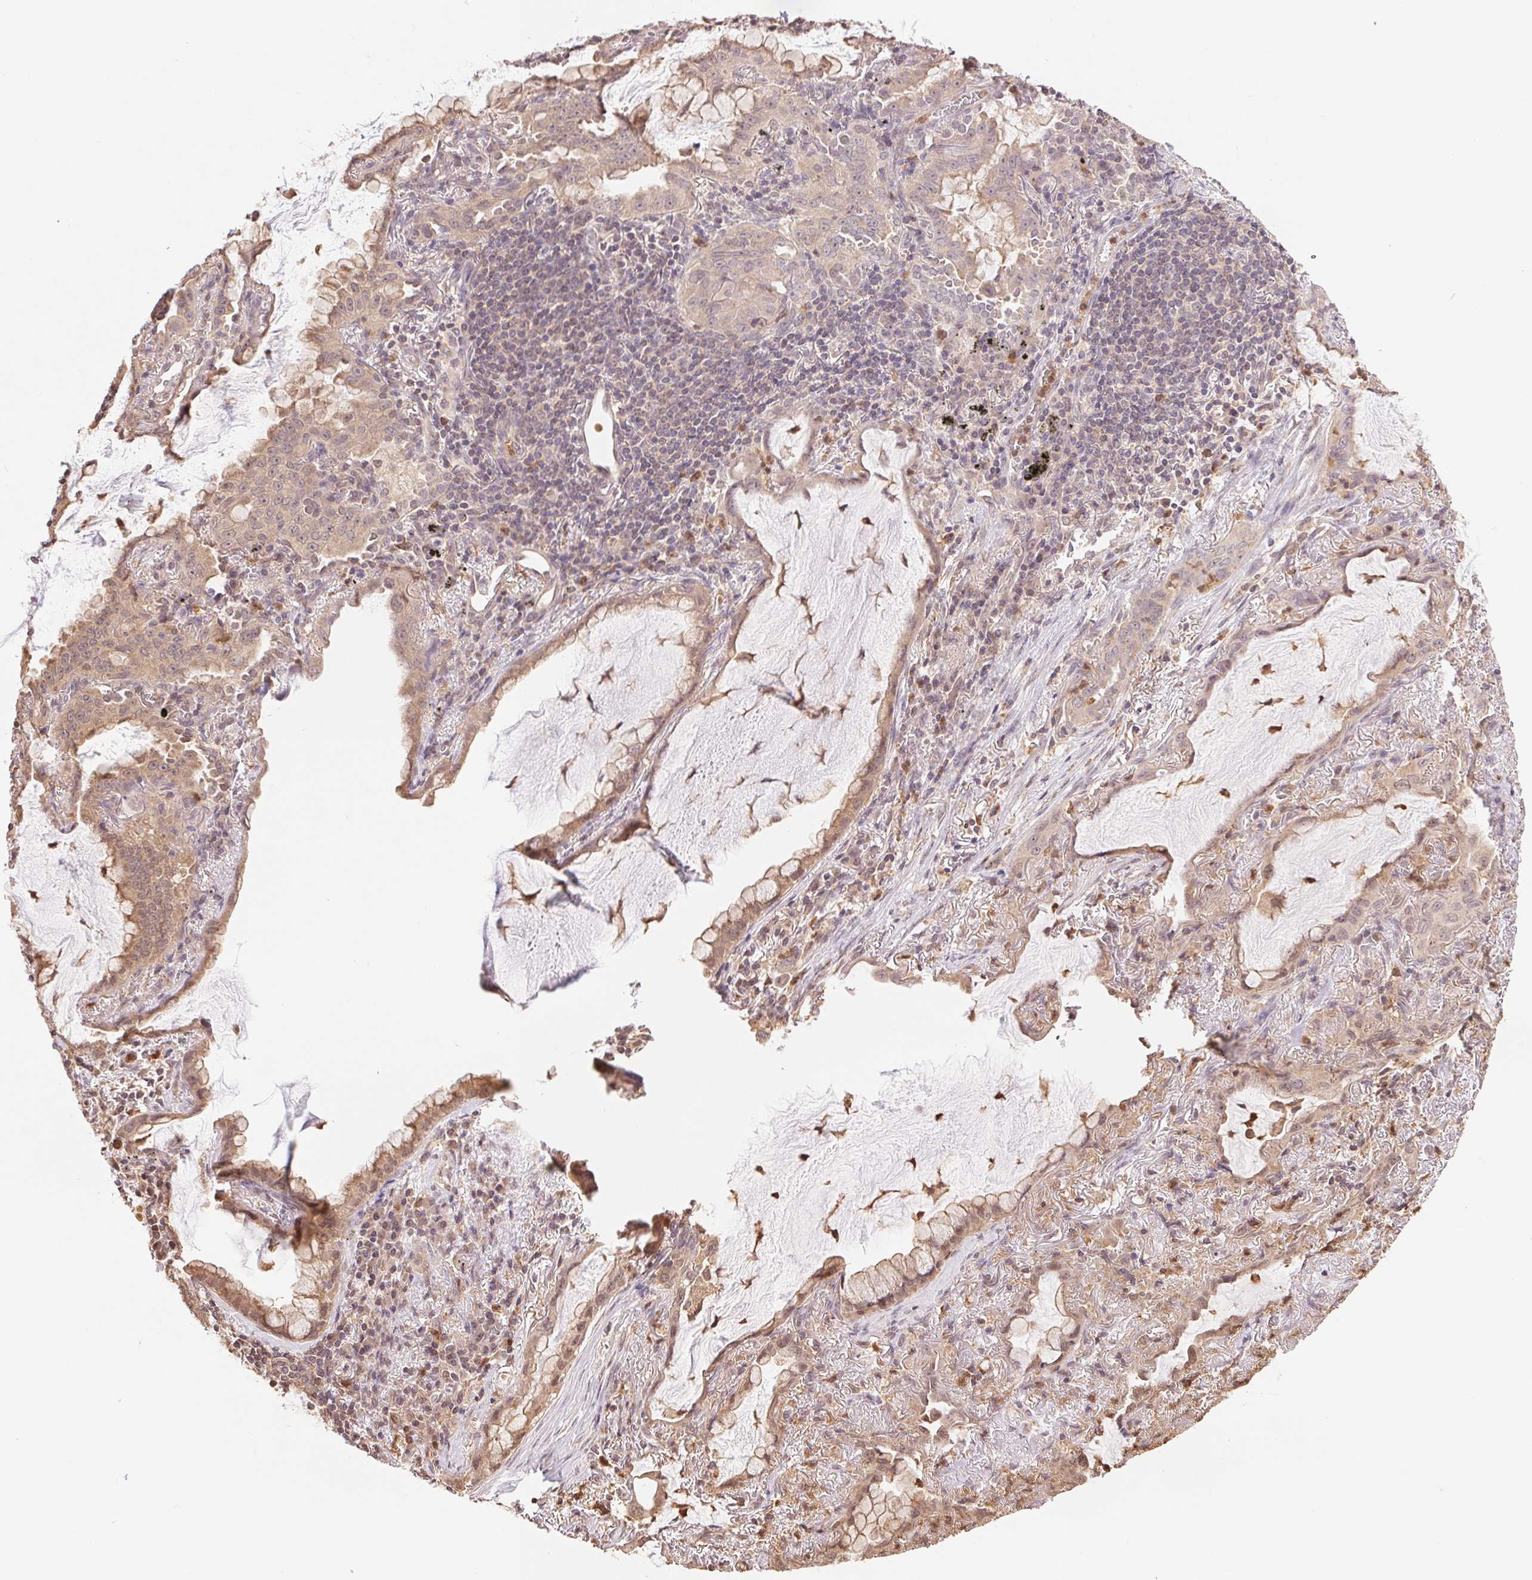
{"staining": {"intensity": "weak", "quantity": ">75%", "location": "cytoplasmic/membranous"}, "tissue": "lung cancer", "cell_type": "Tumor cells", "image_type": "cancer", "snomed": [{"axis": "morphology", "description": "Adenocarcinoma, NOS"}, {"axis": "topography", "description": "Lung"}], "caption": "Immunohistochemistry (DAB) staining of adenocarcinoma (lung) reveals weak cytoplasmic/membranous protein staining in approximately >75% of tumor cells.", "gene": "CDC123", "patient": {"sex": "male", "age": 65}}